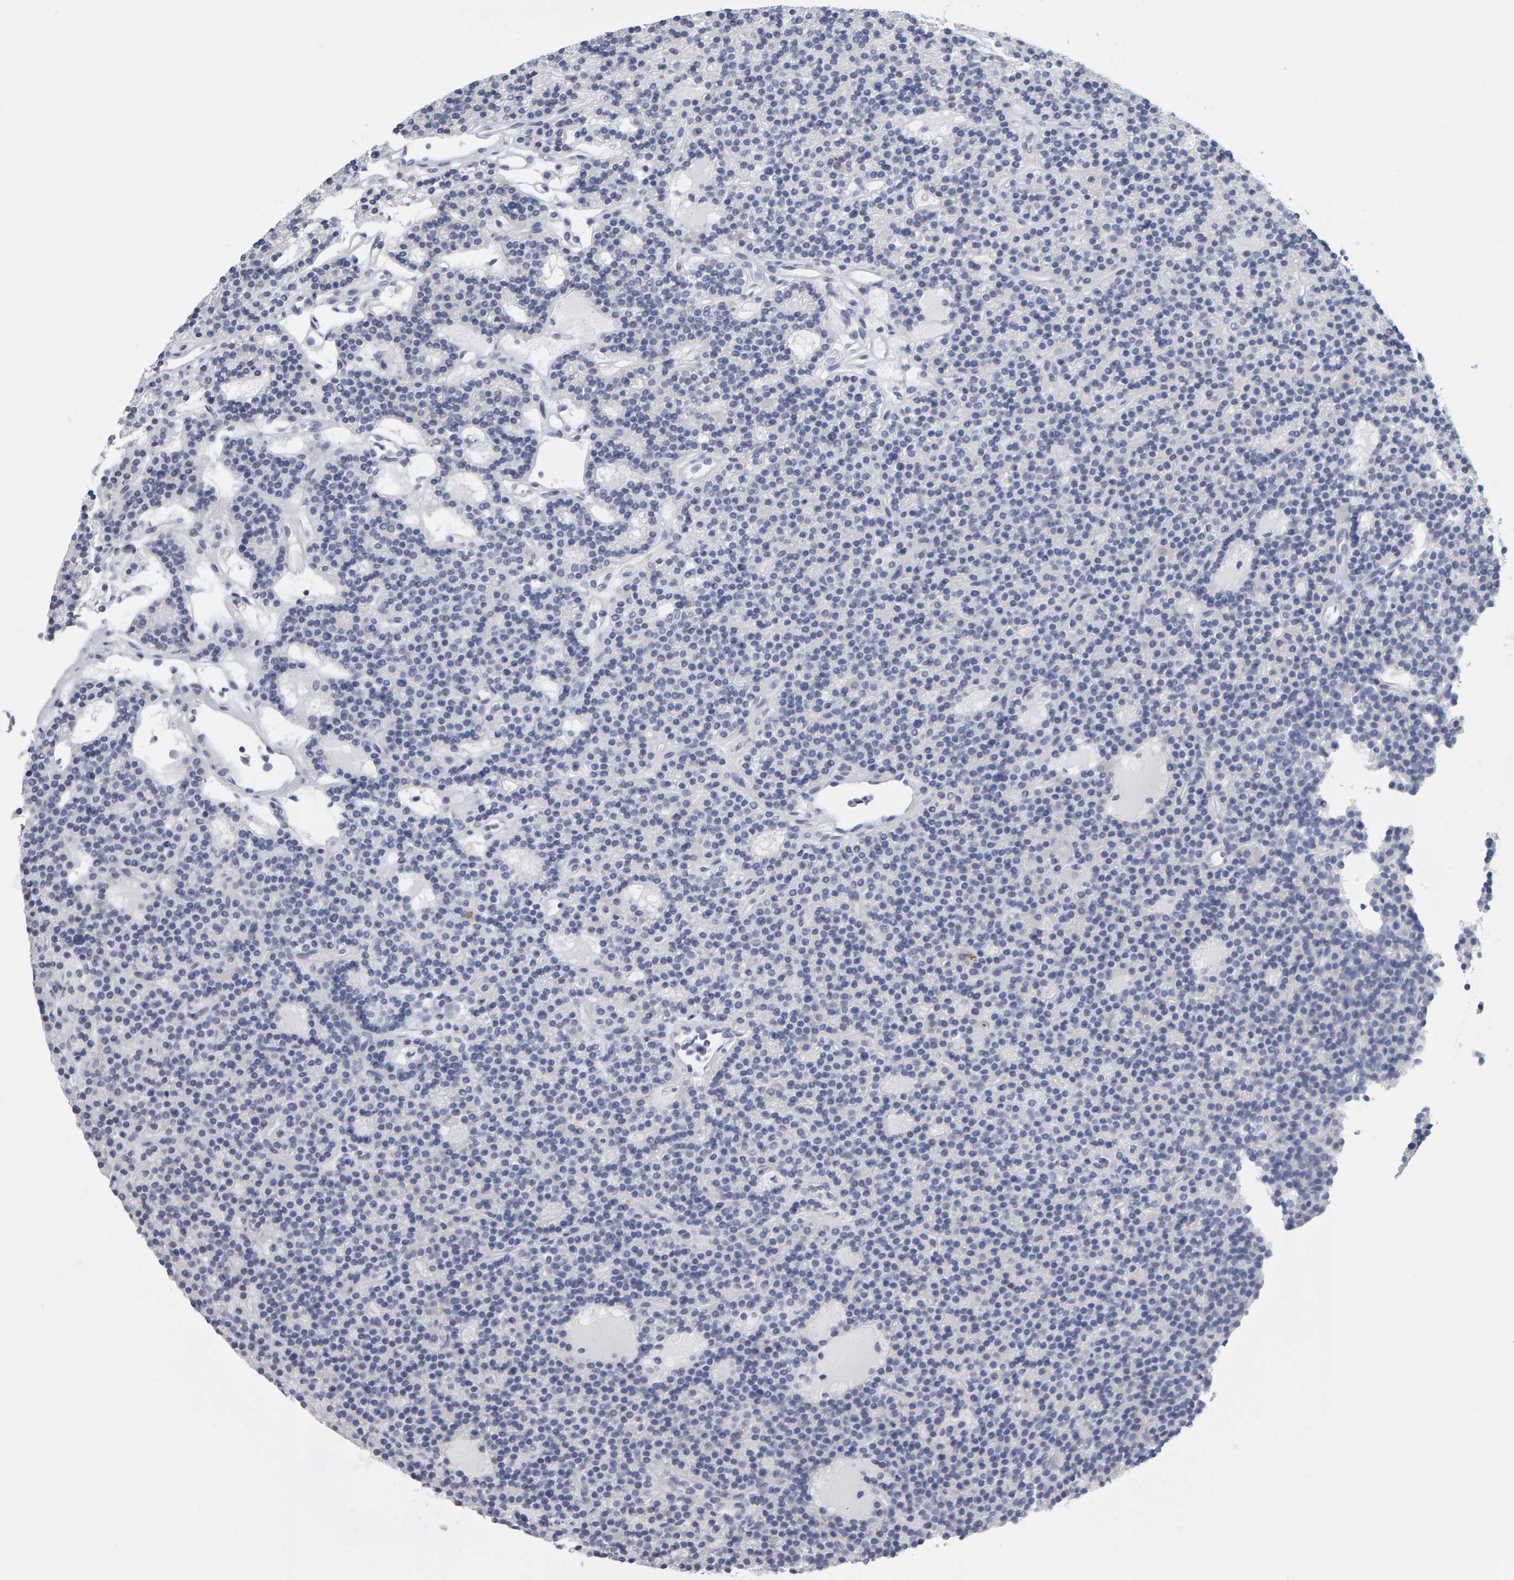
{"staining": {"intensity": "negative", "quantity": "none", "location": "none"}, "tissue": "parathyroid gland", "cell_type": "Glandular cells", "image_type": "normal", "snomed": [{"axis": "morphology", "description": "Normal tissue, NOS"}, {"axis": "topography", "description": "Parathyroid gland"}], "caption": "IHC histopathology image of unremarkable parathyroid gland: human parathyroid gland stained with DAB shows no significant protein staining in glandular cells. (DAB (3,3'-diaminobenzidine) immunohistochemistry (IHC) with hematoxylin counter stain).", "gene": "CTH", "patient": {"sex": "male", "age": 75}}